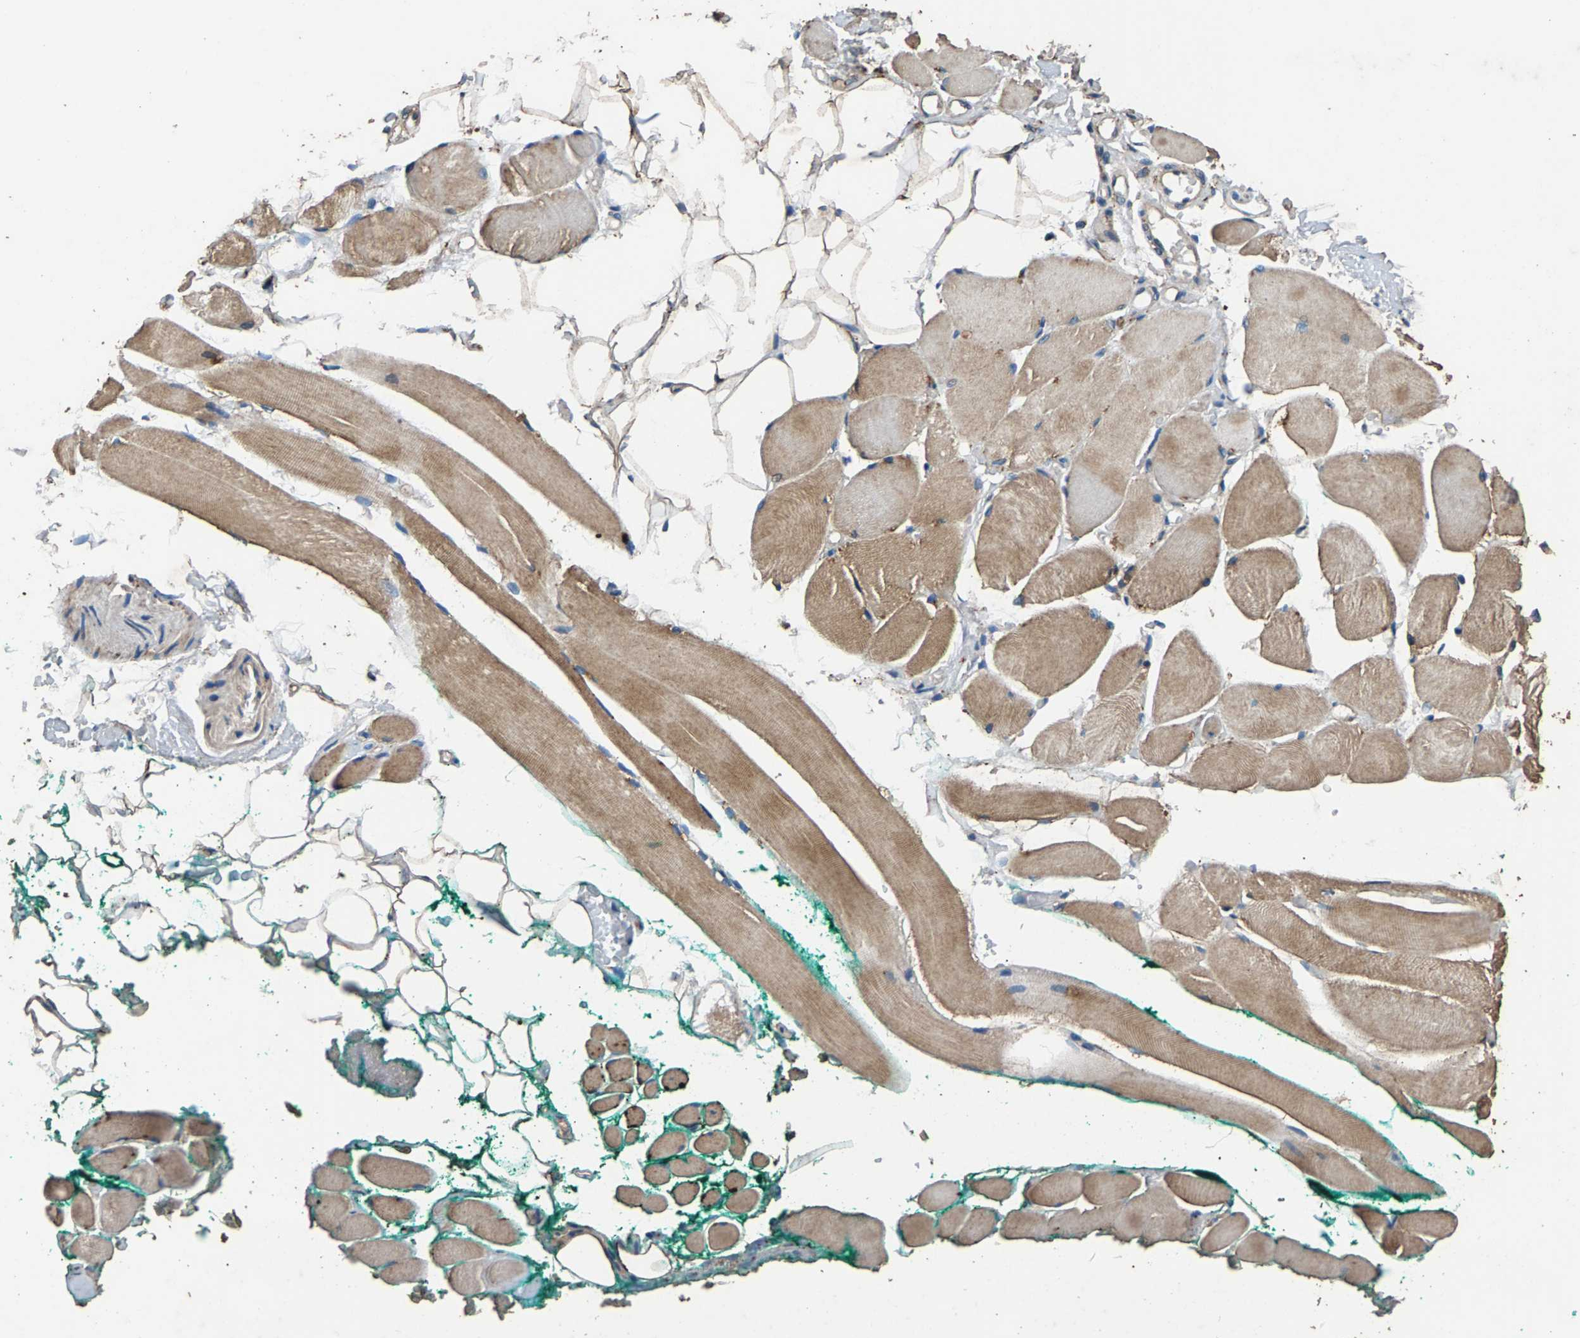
{"staining": {"intensity": "weak", "quantity": ">75%", "location": "cytoplasmic/membranous"}, "tissue": "skeletal muscle", "cell_type": "Myocytes", "image_type": "normal", "snomed": [{"axis": "morphology", "description": "Normal tissue, NOS"}, {"axis": "topography", "description": "Skeletal muscle"}, {"axis": "topography", "description": "Peripheral nerve tissue"}], "caption": "The photomicrograph demonstrates staining of unremarkable skeletal muscle, revealing weak cytoplasmic/membranous protein positivity (brown color) within myocytes.", "gene": "MRPL27", "patient": {"sex": "female", "age": 84}}